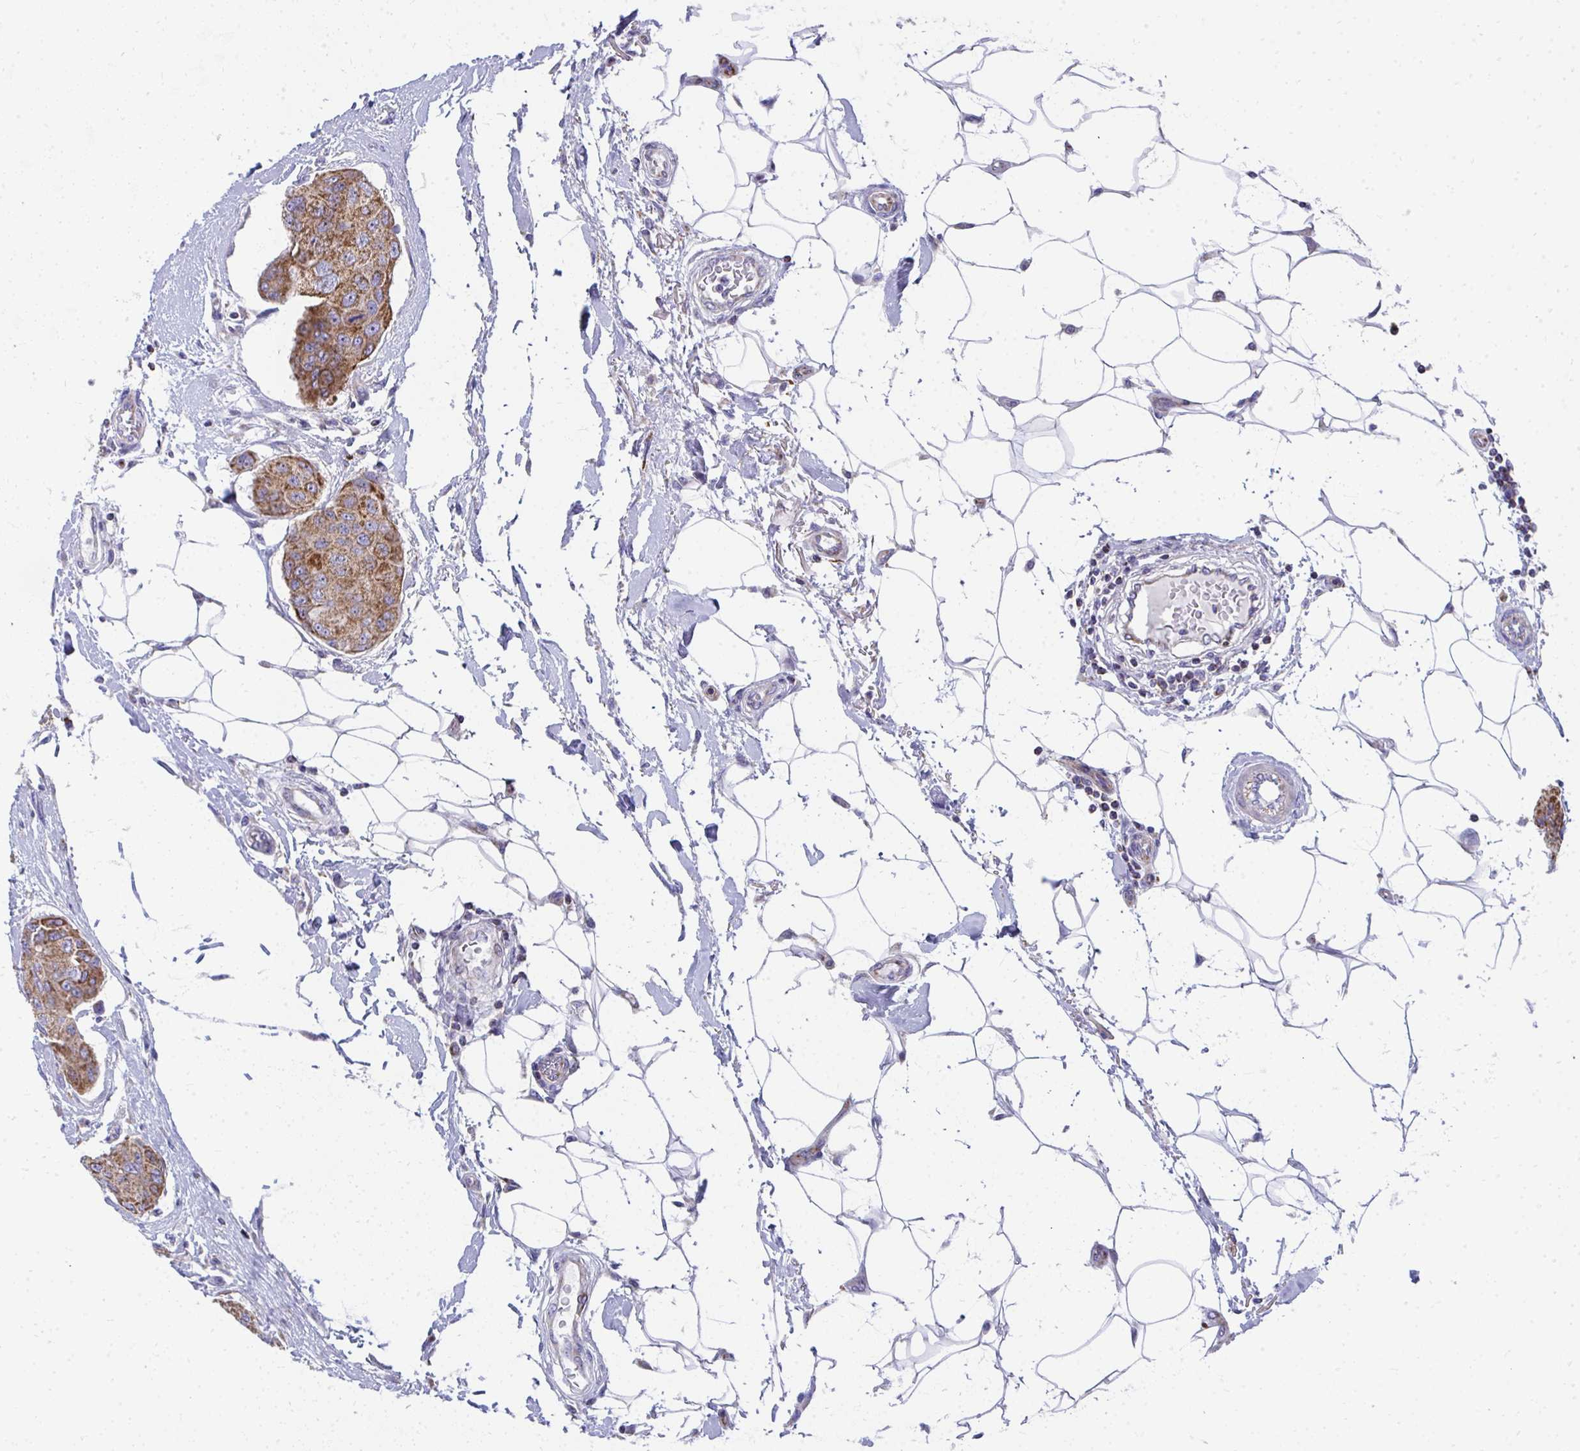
{"staining": {"intensity": "strong", "quantity": ">75%", "location": "cytoplasmic/membranous"}, "tissue": "breast cancer", "cell_type": "Tumor cells", "image_type": "cancer", "snomed": [{"axis": "morphology", "description": "Duct carcinoma"}, {"axis": "topography", "description": "Breast"}, {"axis": "topography", "description": "Lymph node"}], "caption": "Protein staining by IHC demonstrates strong cytoplasmic/membranous positivity in approximately >75% of tumor cells in breast cancer.", "gene": "IL37", "patient": {"sex": "female", "age": 80}}